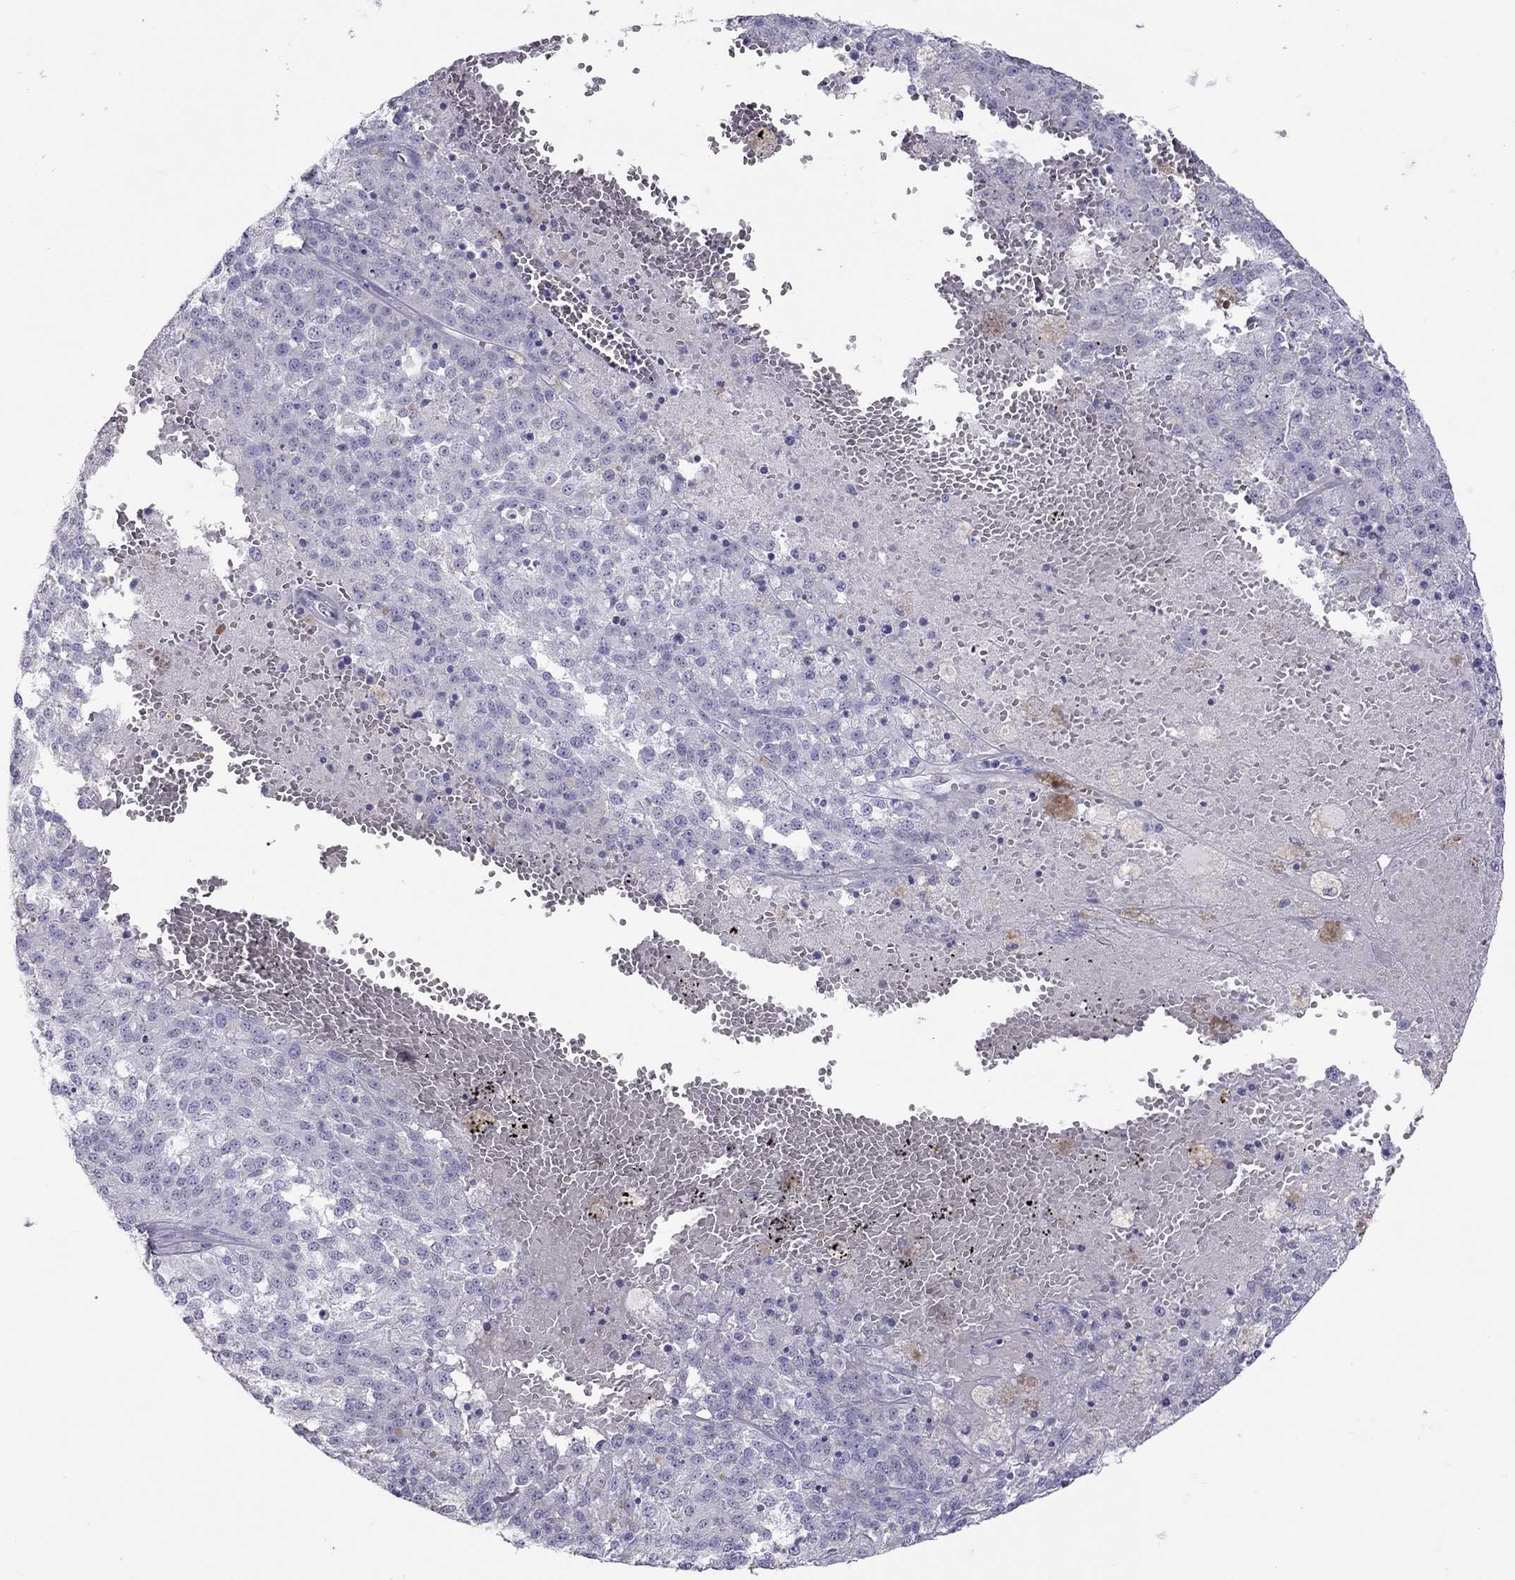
{"staining": {"intensity": "negative", "quantity": "none", "location": "none"}, "tissue": "melanoma", "cell_type": "Tumor cells", "image_type": "cancer", "snomed": [{"axis": "morphology", "description": "Malignant melanoma, Metastatic site"}, {"axis": "topography", "description": "Lymph node"}], "caption": "High magnification brightfield microscopy of malignant melanoma (metastatic site) stained with DAB (brown) and counterstained with hematoxylin (blue): tumor cells show no significant positivity. (Immunohistochemistry (ihc), brightfield microscopy, high magnification).", "gene": "MUC16", "patient": {"sex": "female", "age": 64}}